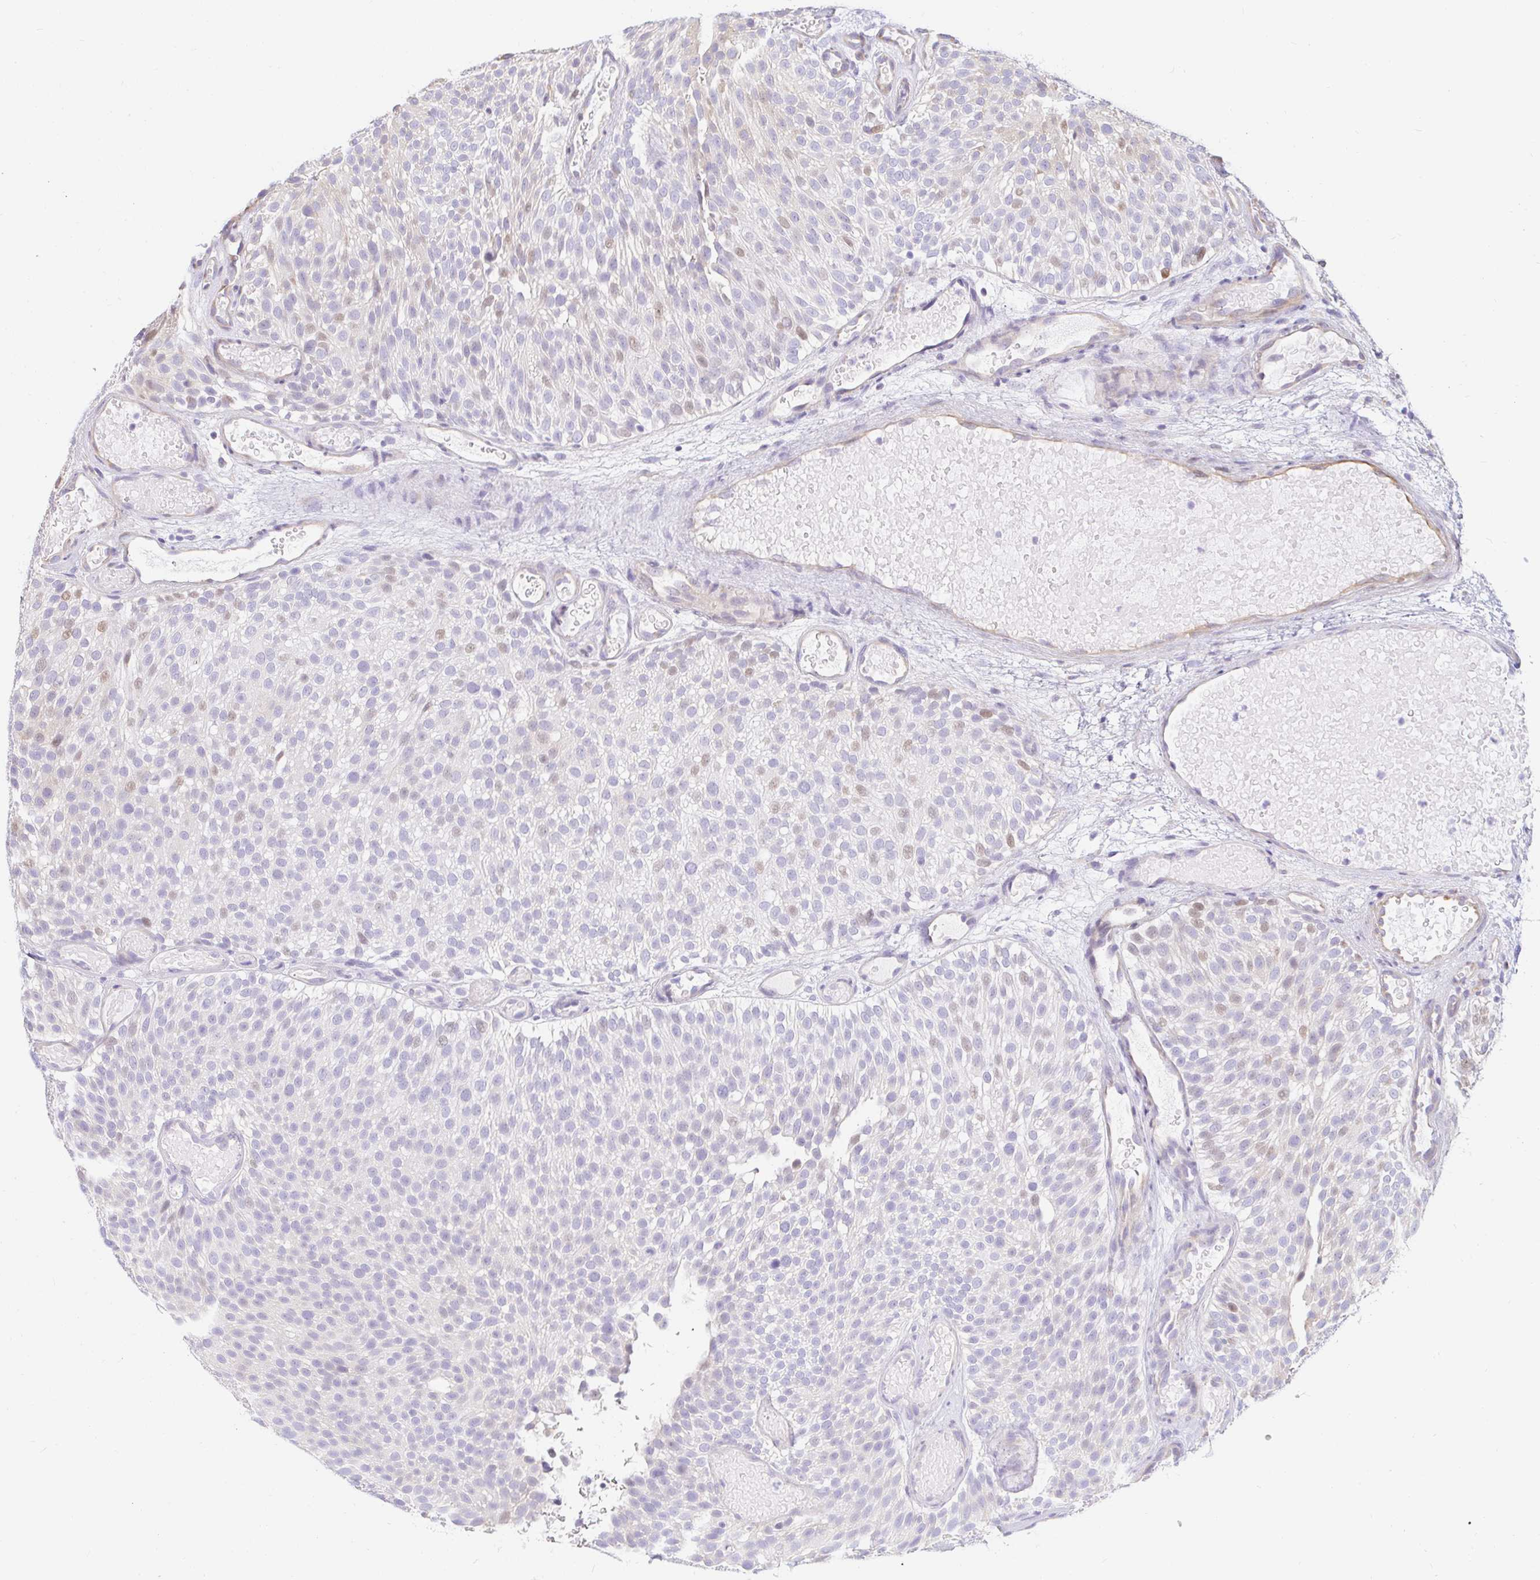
{"staining": {"intensity": "negative", "quantity": "none", "location": "none"}, "tissue": "urothelial cancer", "cell_type": "Tumor cells", "image_type": "cancer", "snomed": [{"axis": "morphology", "description": "Urothelial carcinoma, Low grade"}, {"axis": "topography", "description": "Urinary bladder"}], "caption": "IHC of human urothelial cancer reveals no positivity in tumor cells. (IHC, brightfield microscopy, high magnification).", "gene": "CAPSL", "patient": {"sex": "male", "age": 78}}